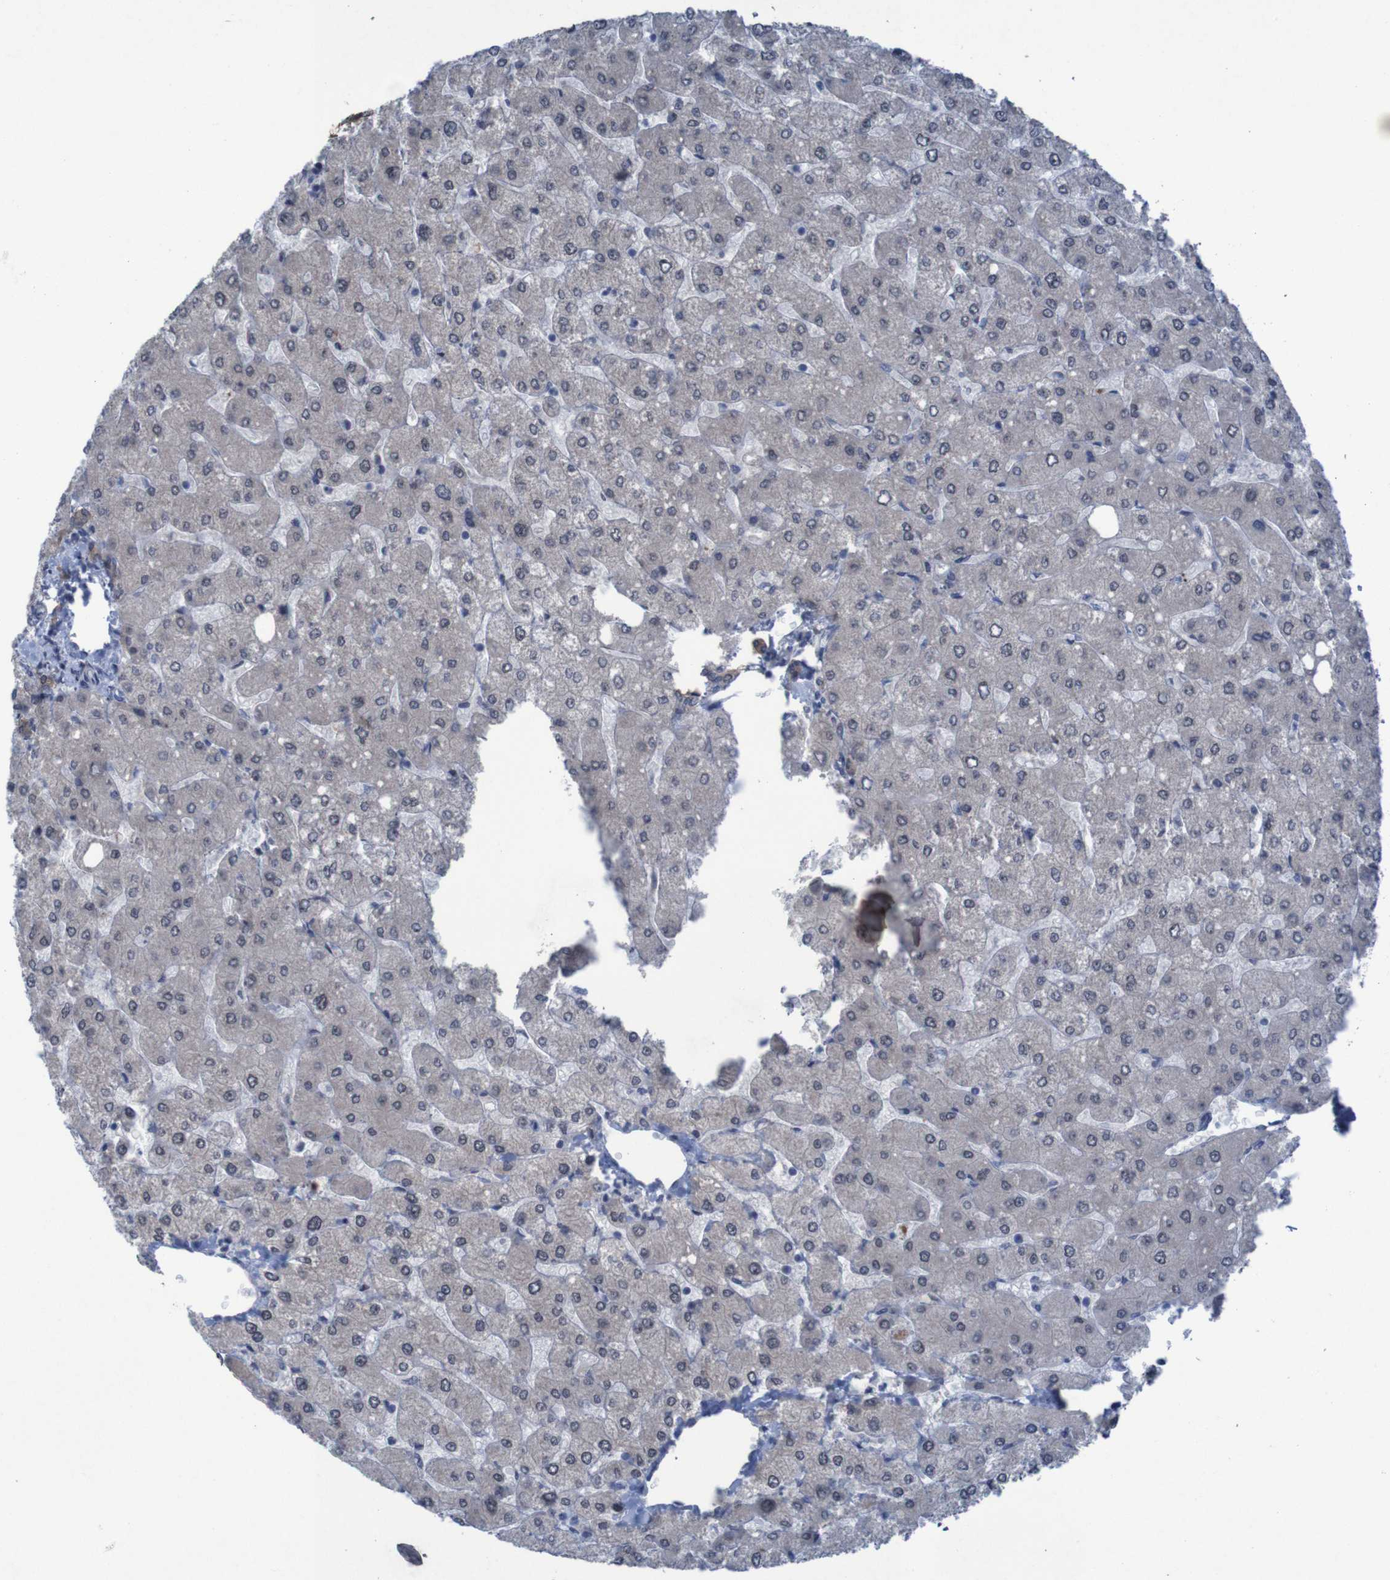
{"staining": {"intensity": "weak", "quantity": "<25%", "location": "cytoplasmic/membranous"}, "tissue": "liver", "cell_type": "Cholangiocytes", "image_type": "normal", "snomed": [{"axis": "morphology", "description": "Normal tissue, NOS"}, {"axis": "topography", "description": "Liver"}], "caption": "This is an immunohistochemistry photomicrograph of normal human liver. There is no expression in cholangiocytes.", "gene": "CLDN18", "patient": {"sex": "male", "age": 55}}